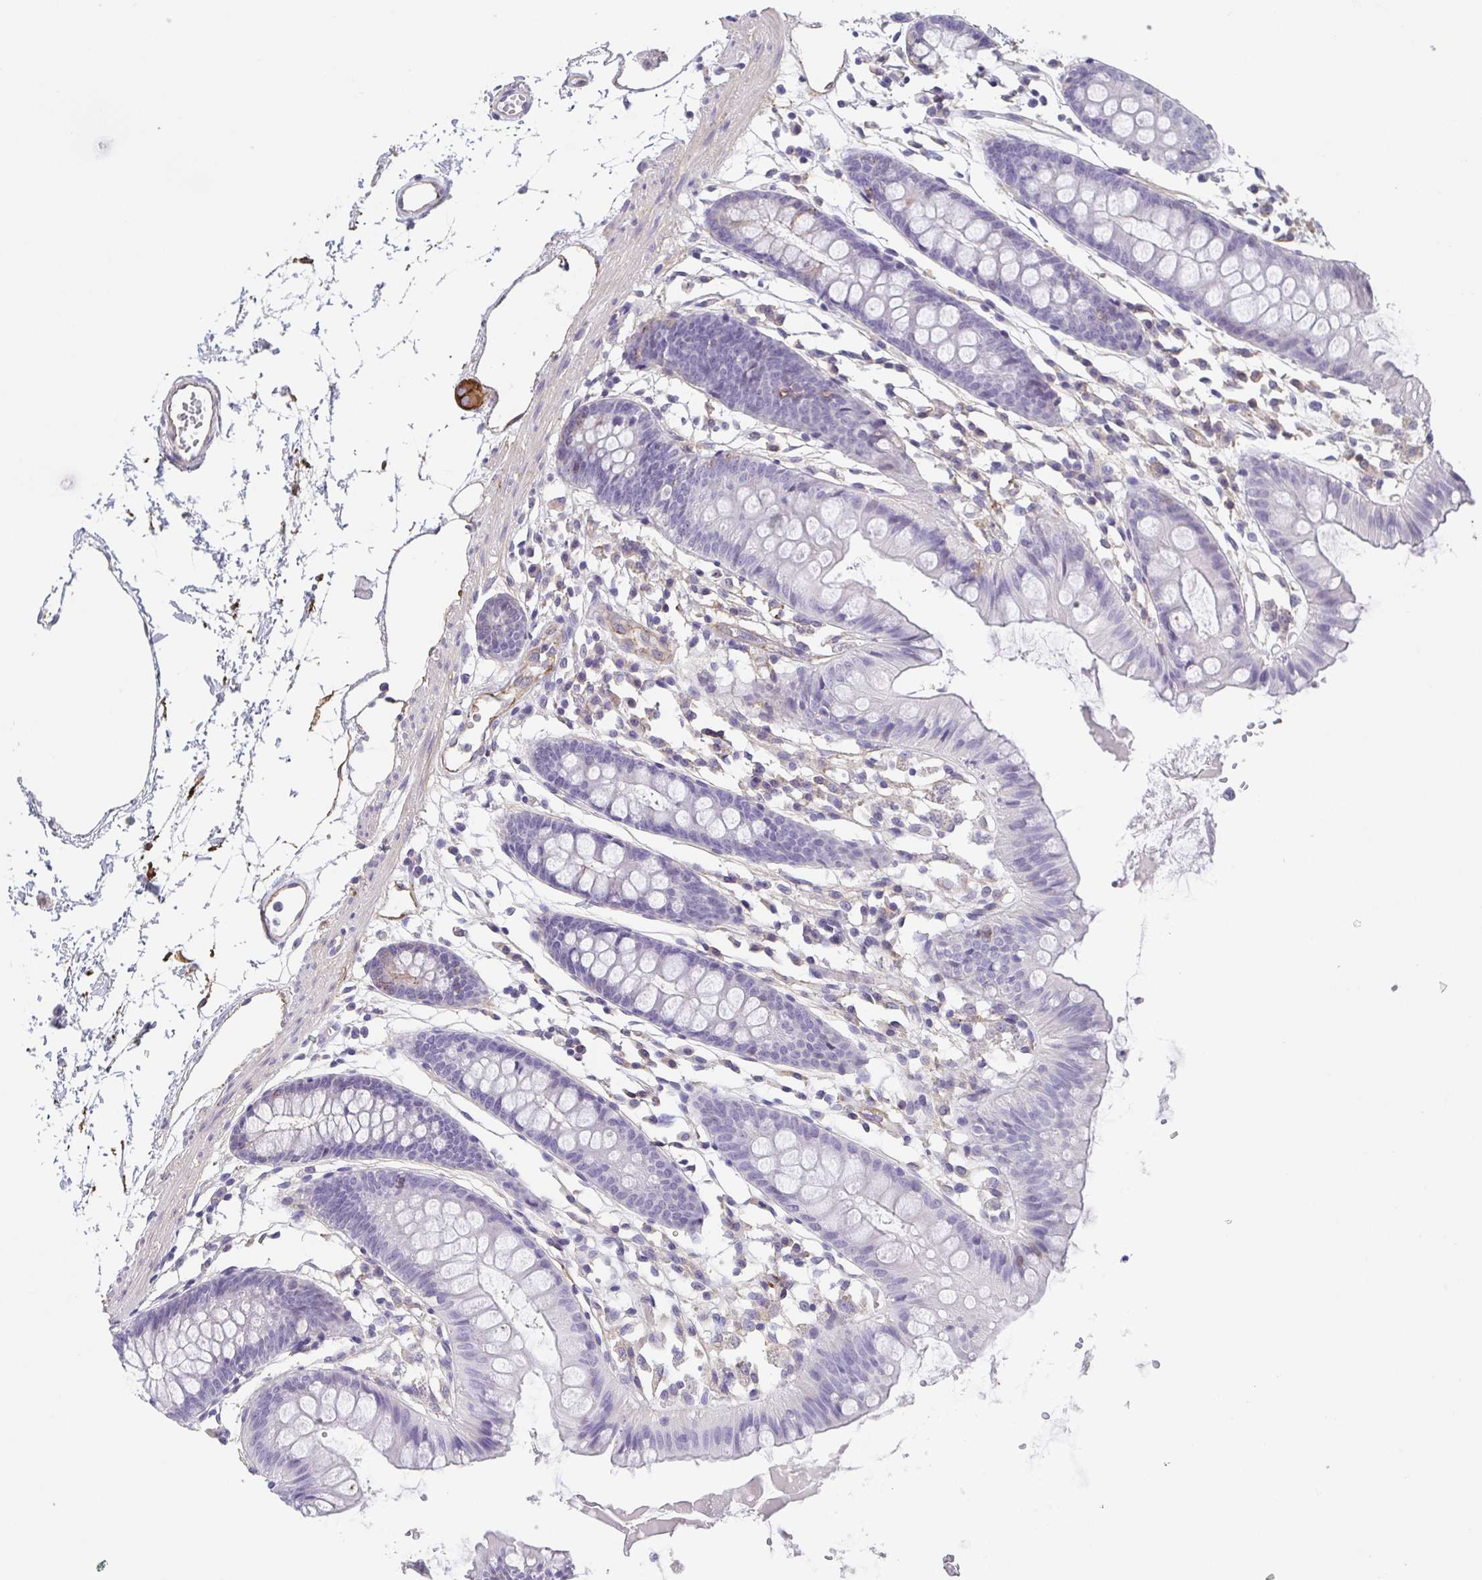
{"staining": {"intensity": "weak", "quantity": "25%-75%", "location": "cytoplasmic/membranous"}, "tissue": "colon", "cell_type": "Endothelial cells", "image_type": "normal", "snomed": [{"axis": "morphology", "description": "Normal tissue, NOS"}, {"axis": "topography", "description": "Colon"}], "caption": "A brown stain shows weak cytoplasmic/membranous staining of a protein in endothelial cells of normal colon. Immunohistochemistry (ihc) stains the protein in brown and the nuclei are stained blue.", "gene": "DBN1", "patient": {"sex": "female", "age": 84}}